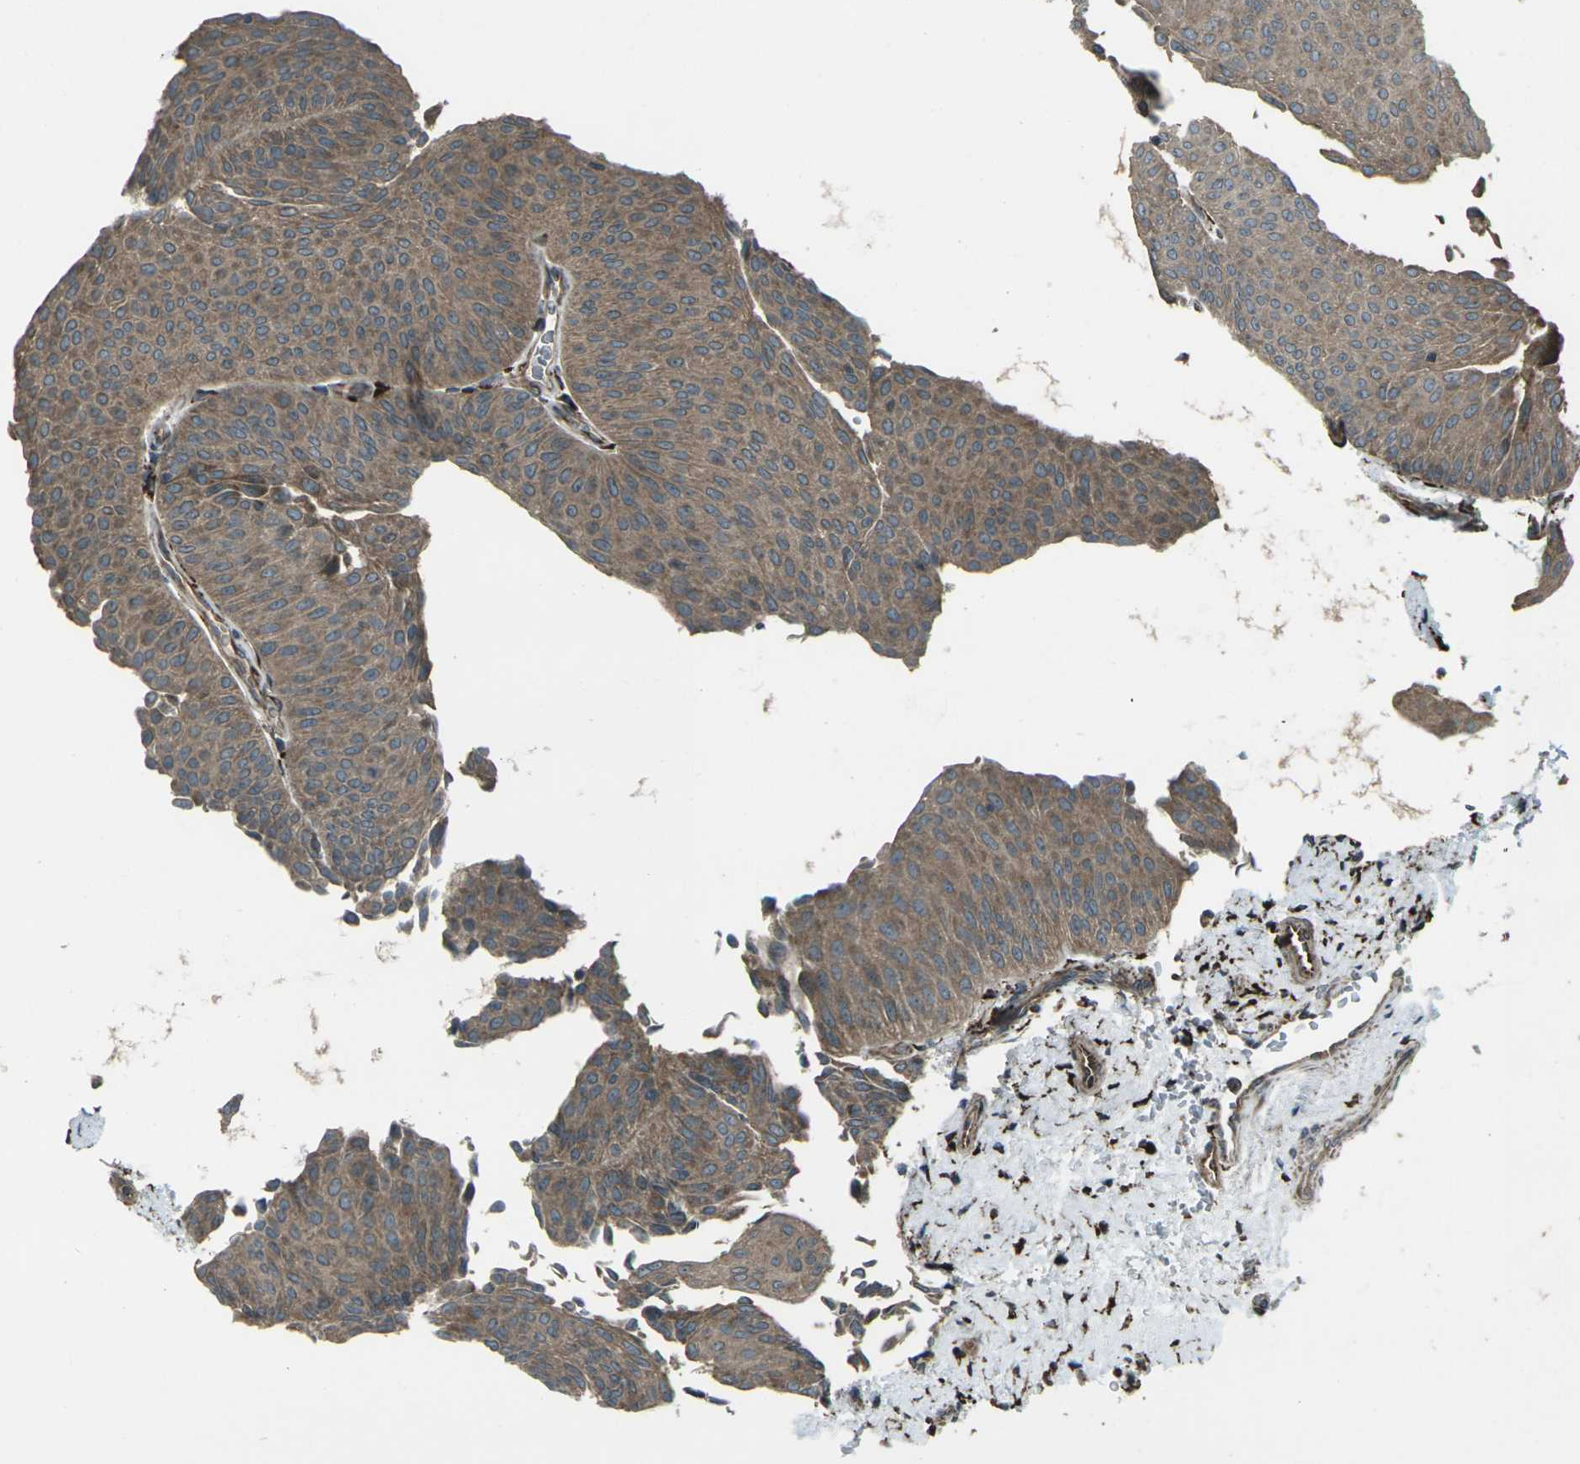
{"staining": {"intensity": "moderate", "quantity": ">75%", "location": "cytoplasmic/membranous"}, "tissue": "urothelial cancer", "cell_type": "Tumor cells", "image_type": "cancer", "snomed": [{"axis": "morphology", "description": "Urothelial carcinoma, Low grade"}, {"axis": "topography", "description": "Urinary bladder"}], "caption": "Urothelial cancer stained for a protein reveals moderate cytoplasmic/membranous positivity in tumor cells. (Brightfield microscopy of DAB IHC at high magnification).", "gene": "LSMEM1", "patient": {"sex": "female", "age": 60}}